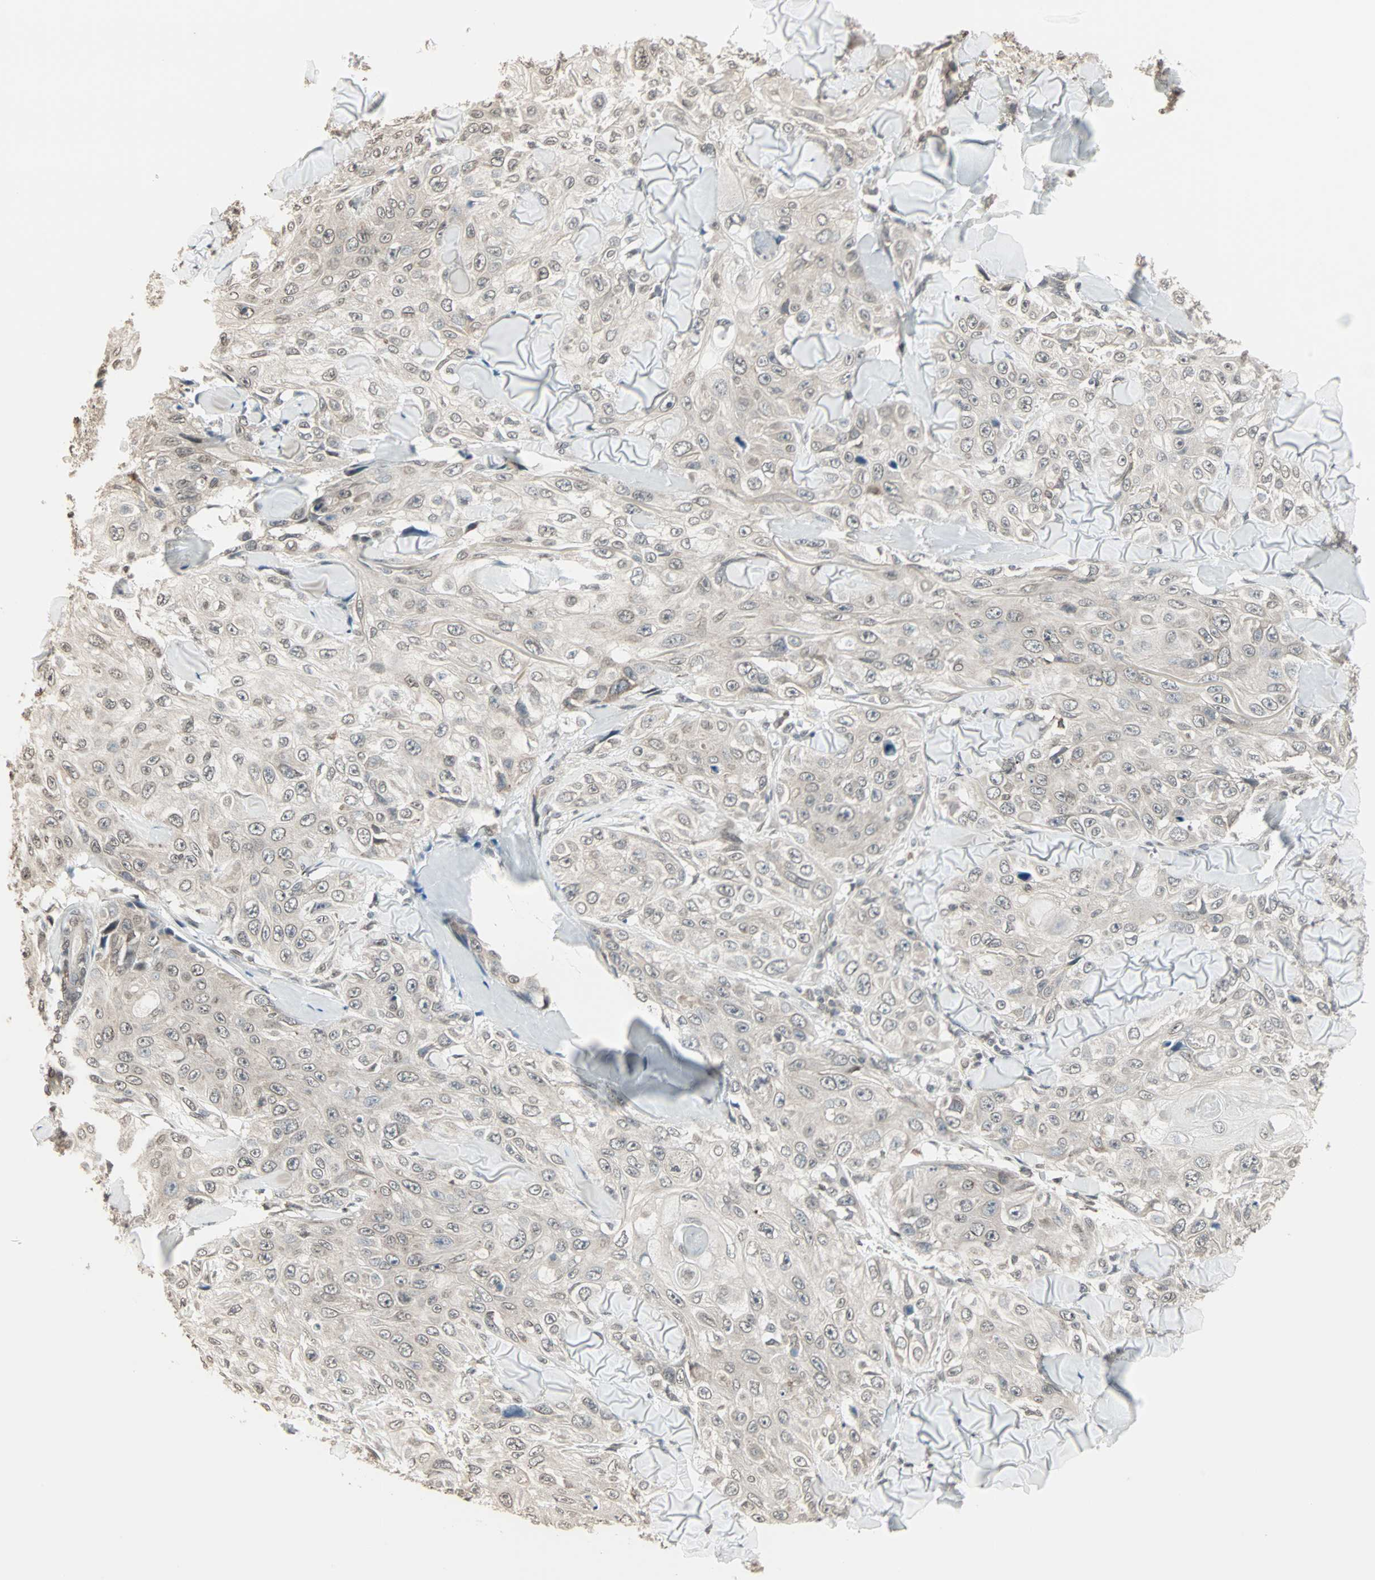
{"staining": {"intensity": "weak", "quantity": "<25%", "location": "cytoplasmic/membranous"}, "tissue": "skin cancer", "cell_type": "Tumor cells", "image_type": "cancer", "snomed": [{"axis": "morphology", "description": "Squamous cell carcinoma, NOS"}, {"axis": "topography", "description": "Skin"}], "caption": "Protein analysis of squamous cell carcinoma (skin) displays no significant staining in tumor cells.", "gene": "CBLC", "patient": {"sex": "male", "age": 86}}